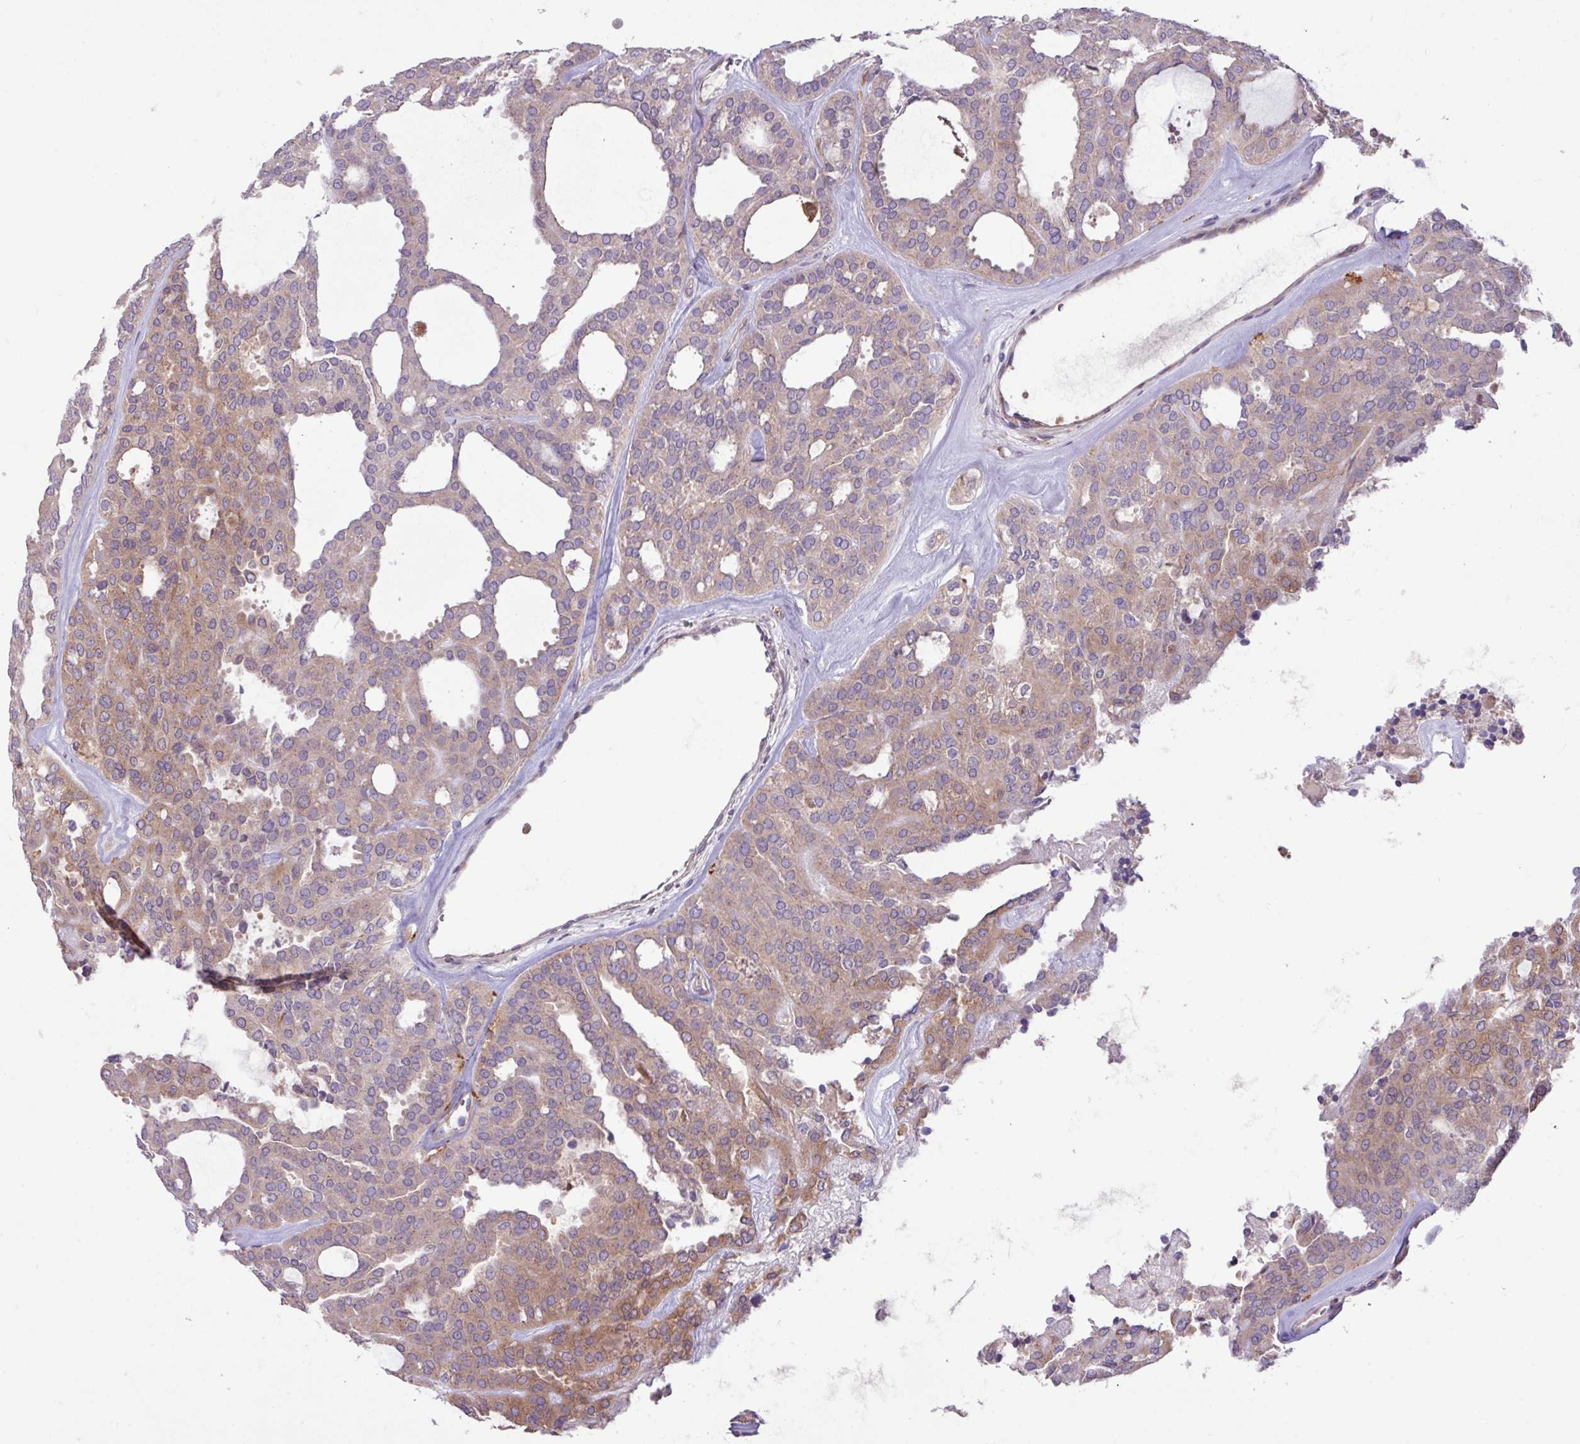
{"staining": {"intensity": "weak", "quantity": "25%-75%", "location": "cytoplasmic/membranous"}, "tissue": "thyroid cancer", "cell_type": "Tumor cells", "image_type": "cancer", "snomed": [{"axis": "morphology", "description": "Follicular adenoma carcinoma, NOS"}, {"axis": "topography", "description": "Thyroid gland"}], "caption": "Human follicular adenoma carcinoma (thyroid) stained with a protein marker reveals weak staining in tumor cells.", "gene": "ARHGEF25", "patient": {"sex": "male", "age": 75}}